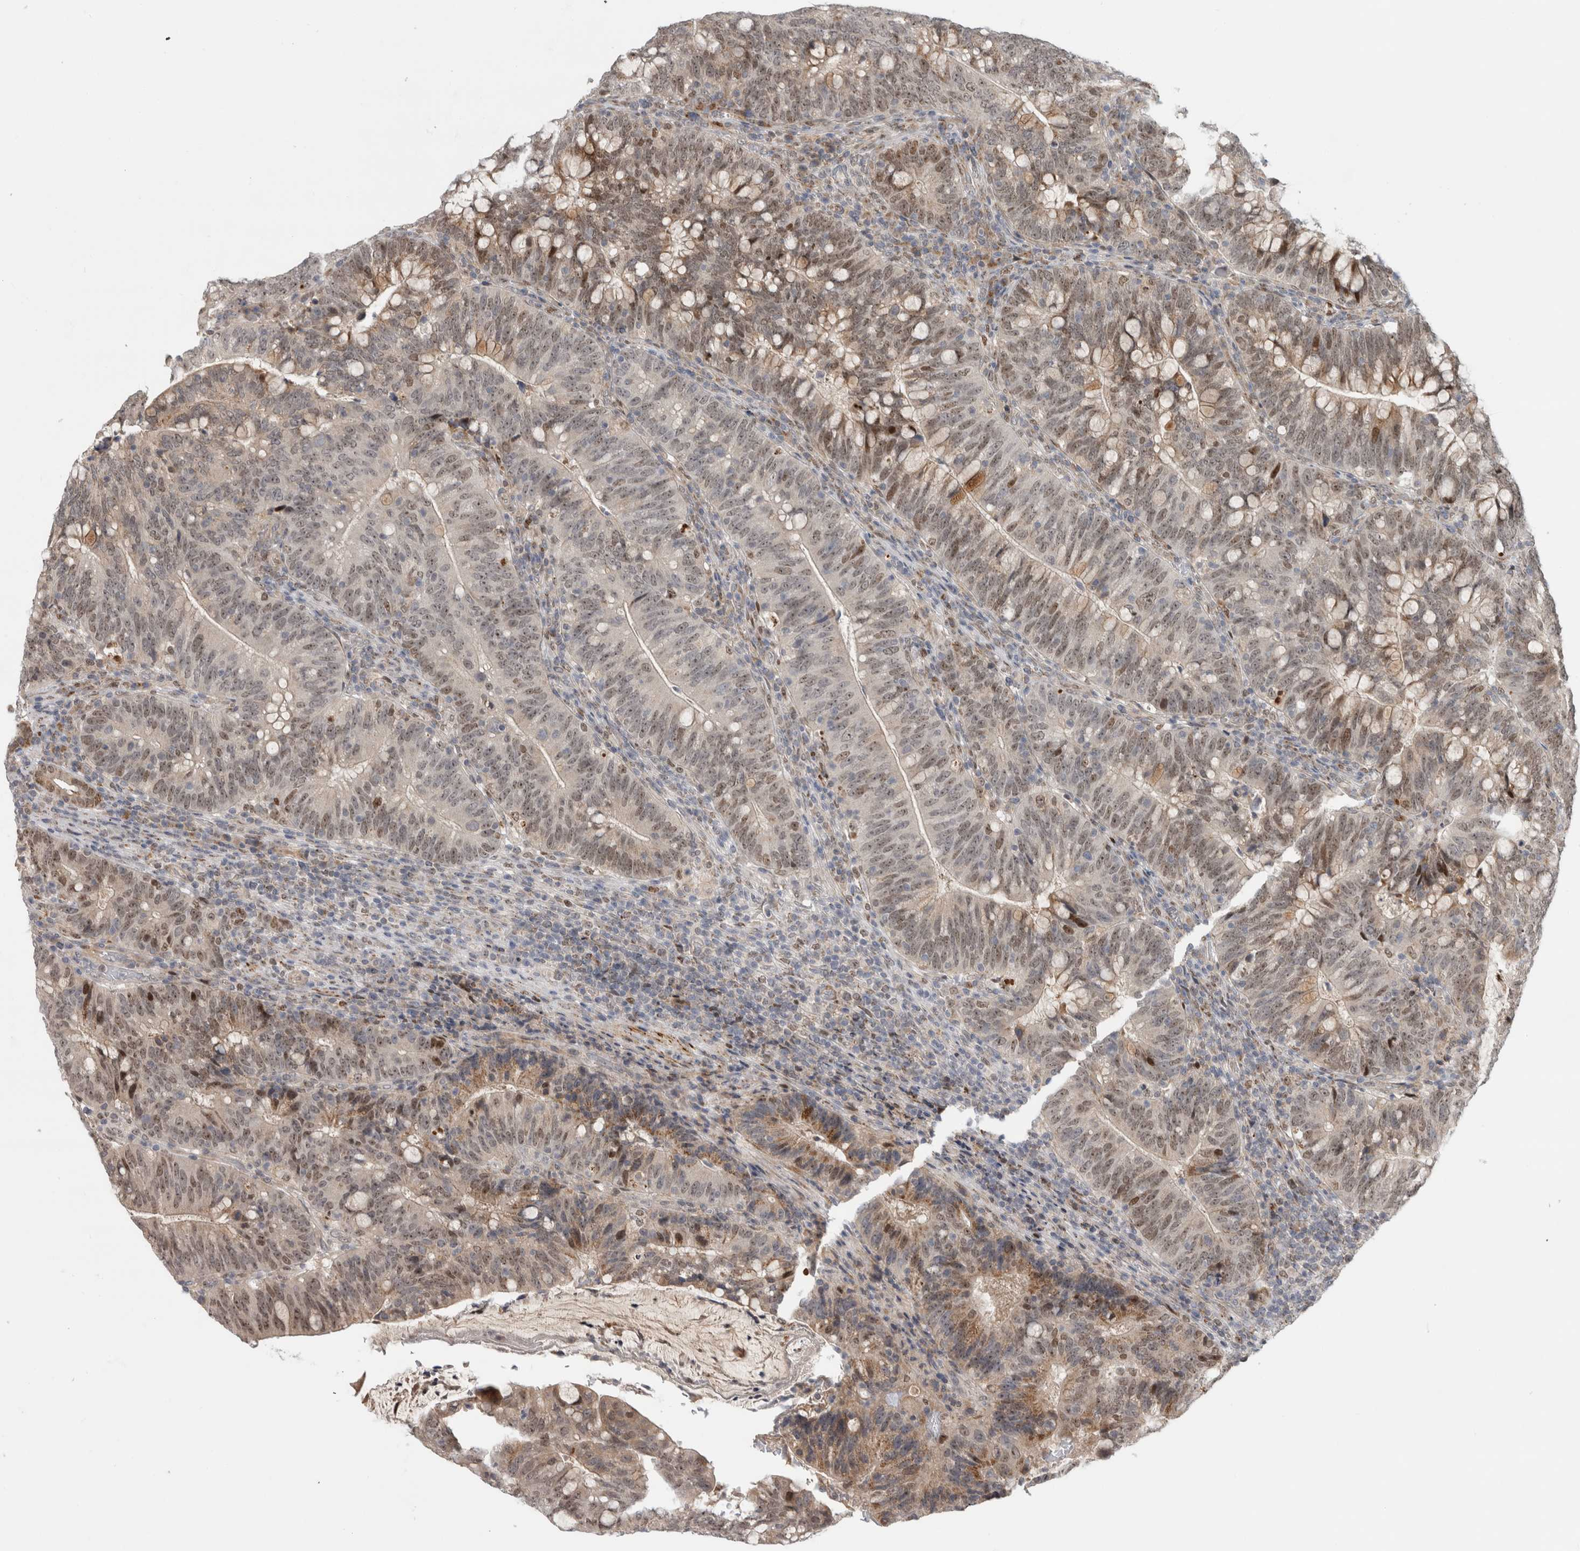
{"staining": {"intensity": "moderate", "quantity": ">75%", "location": "cytoplasmic/membranous,nuclear"}, "tissue": "colorectal cancer", "cell_type": "Tumor cells", "image_type": "cancer", "snomed": [{"axis": "morphology", "description": "Adenocarcinoma, NOS"}, {"axis": "topography", "description": "Colon"}], "caption": "Immunohistochemistry of human adenocarcinoma (colorectal) demonstrates medium levels of moderate cytoplasmic/membranous and nuclear expression in approximately >75% of tumor cells.", "gene": "INSRR", "patient": {"sex": "female", "age": 66}}